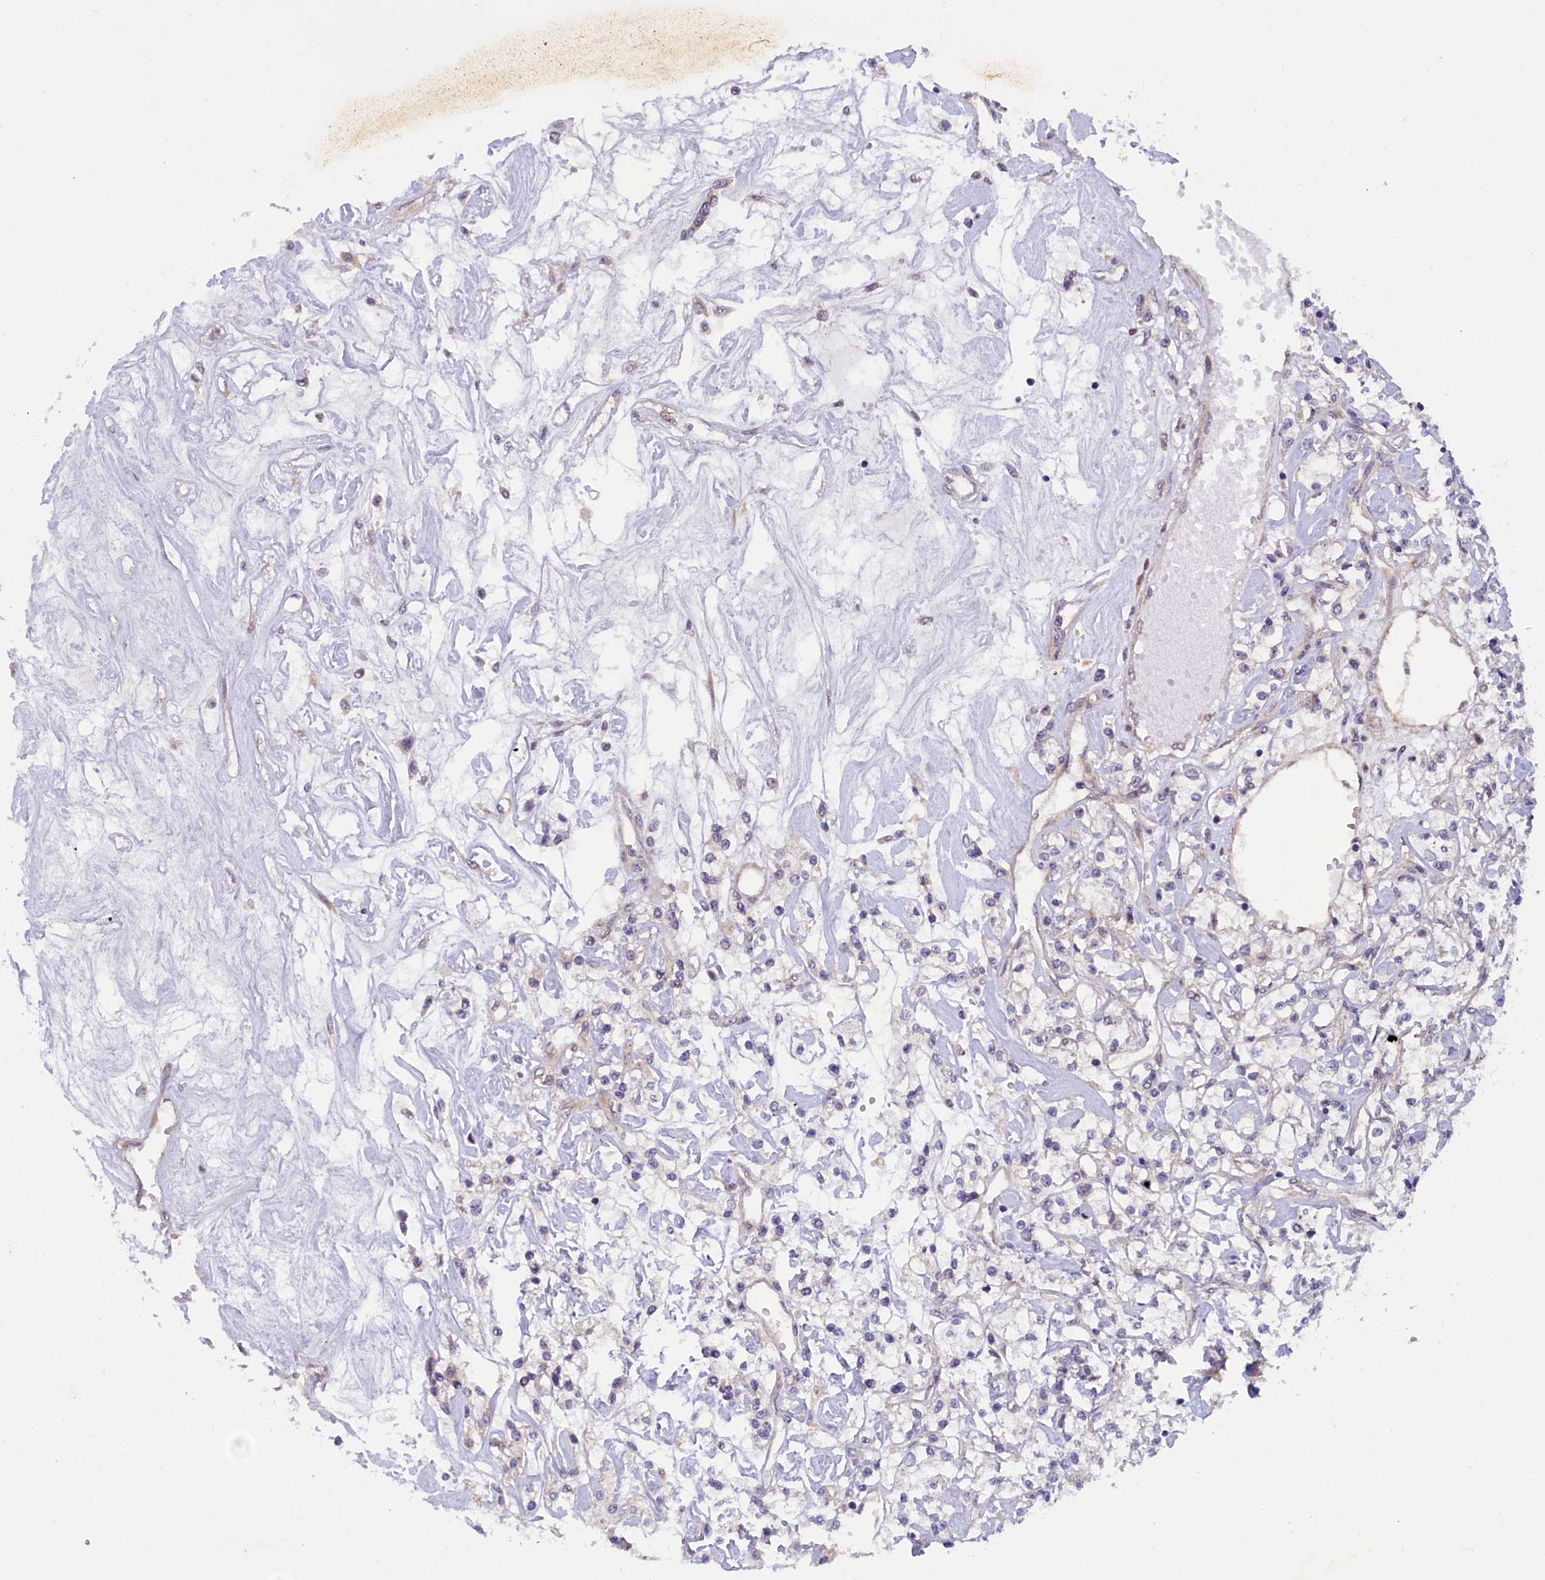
{"staining": {"intensity": "weak", "quantity": "<25%", "location": "cytoplasmic/membranous"}, "tissue": "renal cancer", "cell_type": "Tumor cells", "image_type": "cancer", "snomed": [{"axis": "morphology", "description": "Adenocarcinoma, NOS"}, {"axis": "topography", "description": "Kidney"}], "caption": "Photomicrograph shows no protein positivity in tumor cells of renal adenocarcinoma tissue.", "gene": "CCDC9B", "patient": {"sex": "female", "age": 59}}